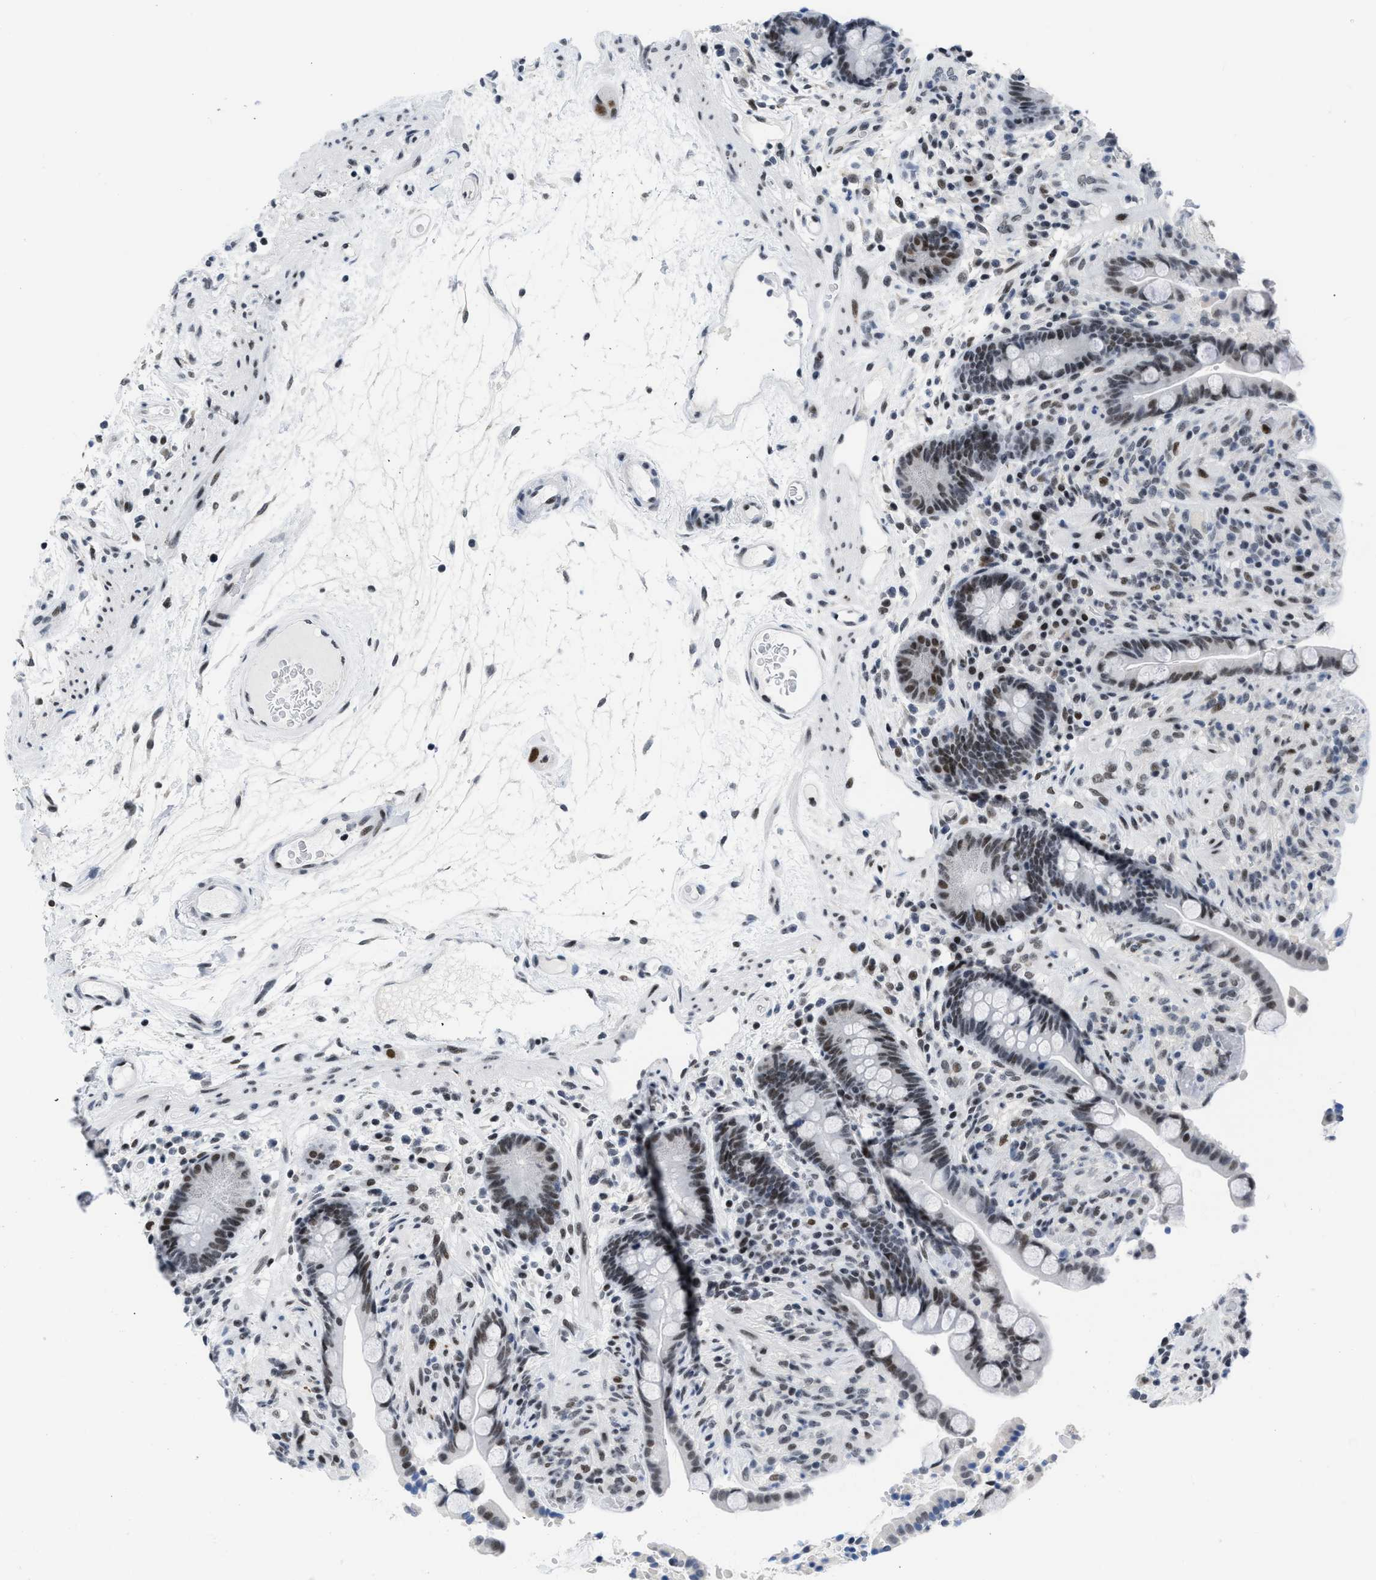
{"staining": {"intensity": "negative", "quantity": "none", "location": "none"}, "tissue": "colon", "cell_type": "Endothelial cells", "image_type": "normal", "snomed": [{"axis": "morphology", "description": "Normal tissue, NOS"}, {"axis": "topography", "description": "Colon"}], "caption": "This photomicrograph is of benign colon stained with immunohistochemistry (IHC) to label a protein in brown with the nuclei are counter-stained blue. There is no staining in endothelial cells. (Stains: DAB IHC with hematoxylin counter stain, Microscopy: brightfield microscopy at high magnification).", "gene": "TERF2IP", "patient": {"sex": "male", "age": 73}}